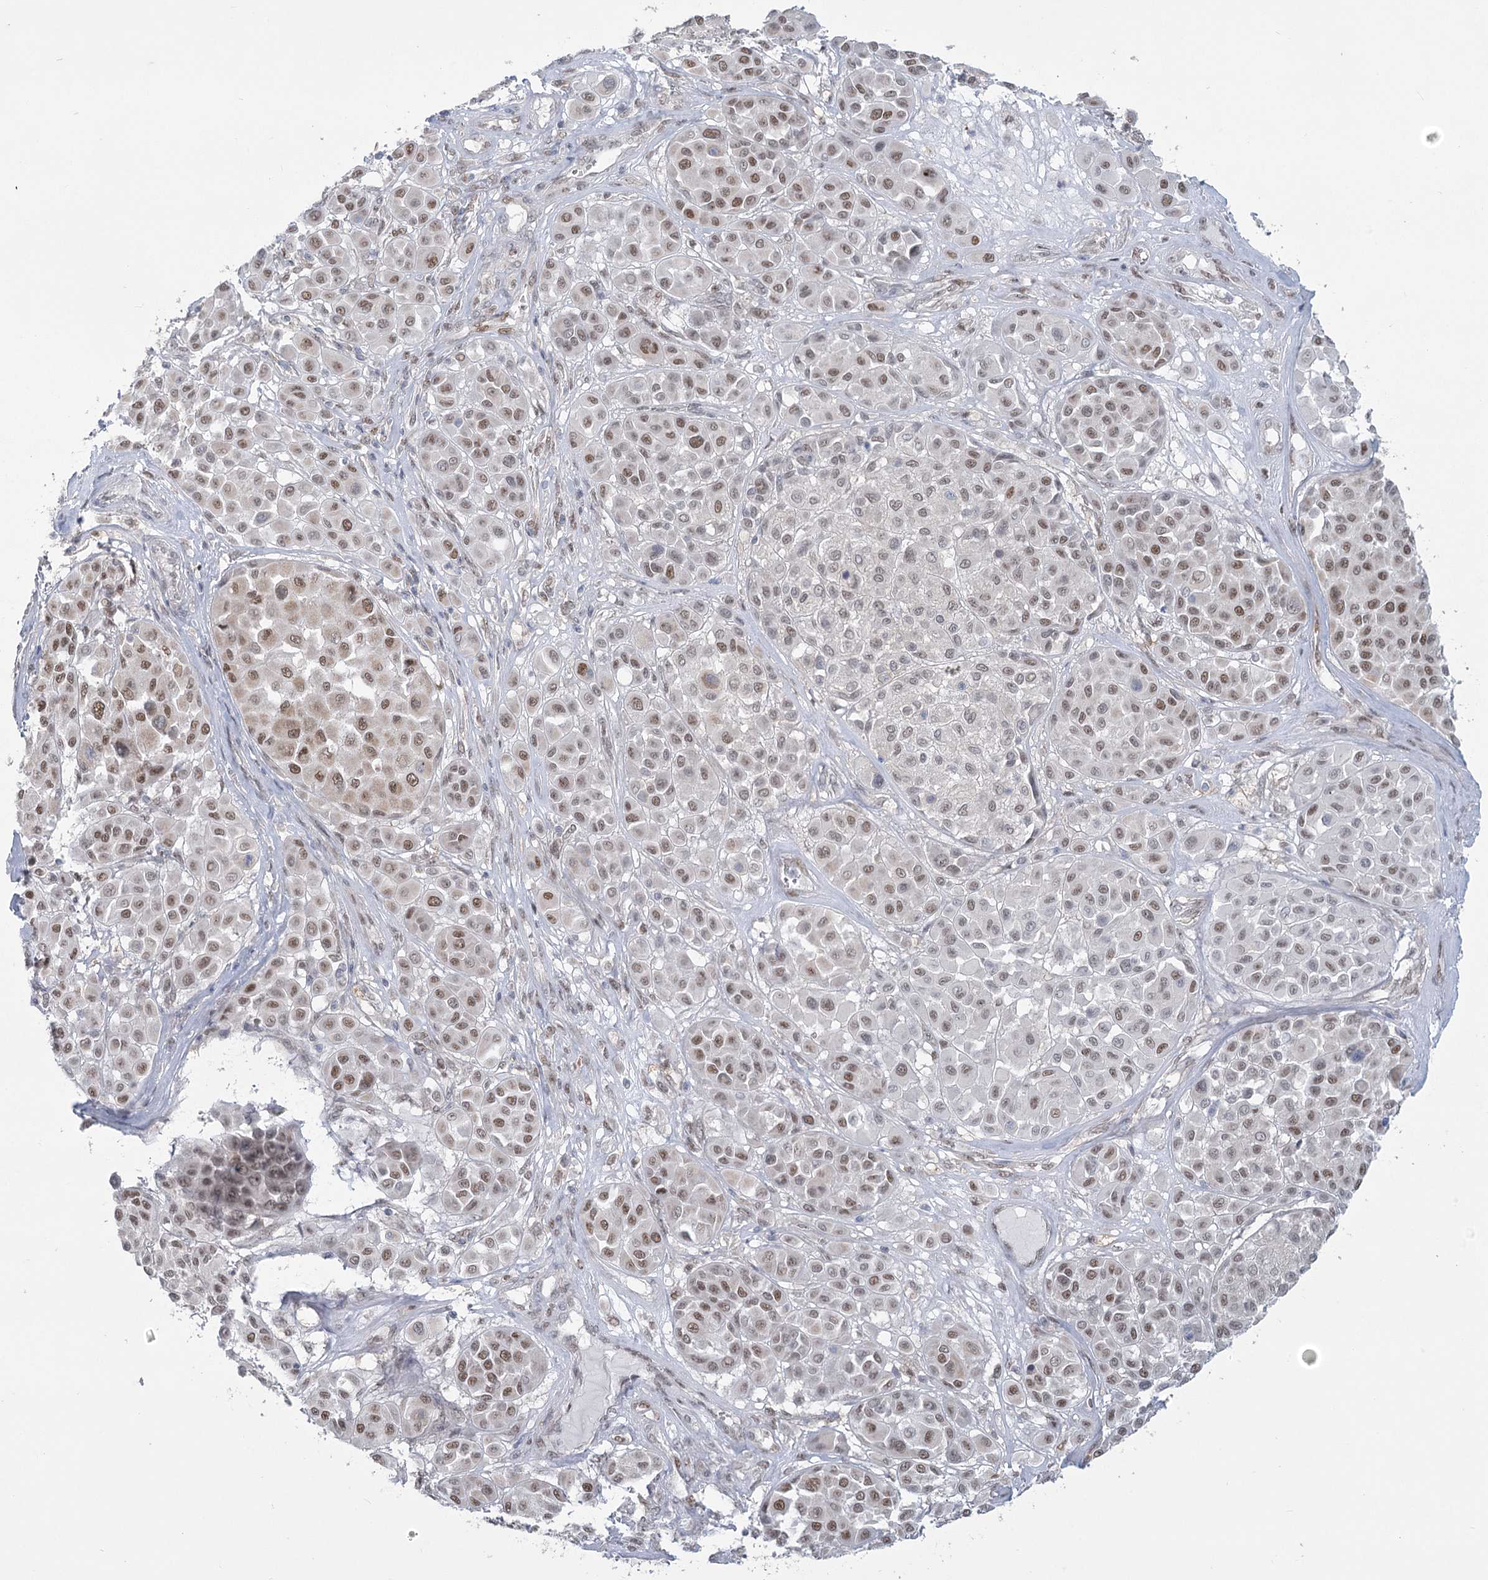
{"staining": {"intensity": "moderate", "quantity": ">75%", "location": "nuclear"}, "tissue": "melanoma", "cell_type": "Tumor cells", "image_type": "cancer", "snomed": [{"axis": "morphology", "description": "Malignant melanoma, Metastatic site"}, {"axis": "topography", "description": "Soft tissue"}], "caption": "Immunohistochemistry (IHC) (DAB) staining of melanoma shows moderate nuclear protein positivity in approximately >75% of tumor cells.", "gene": "MTG1", "patient": {"sex": "male", "age": 41}}